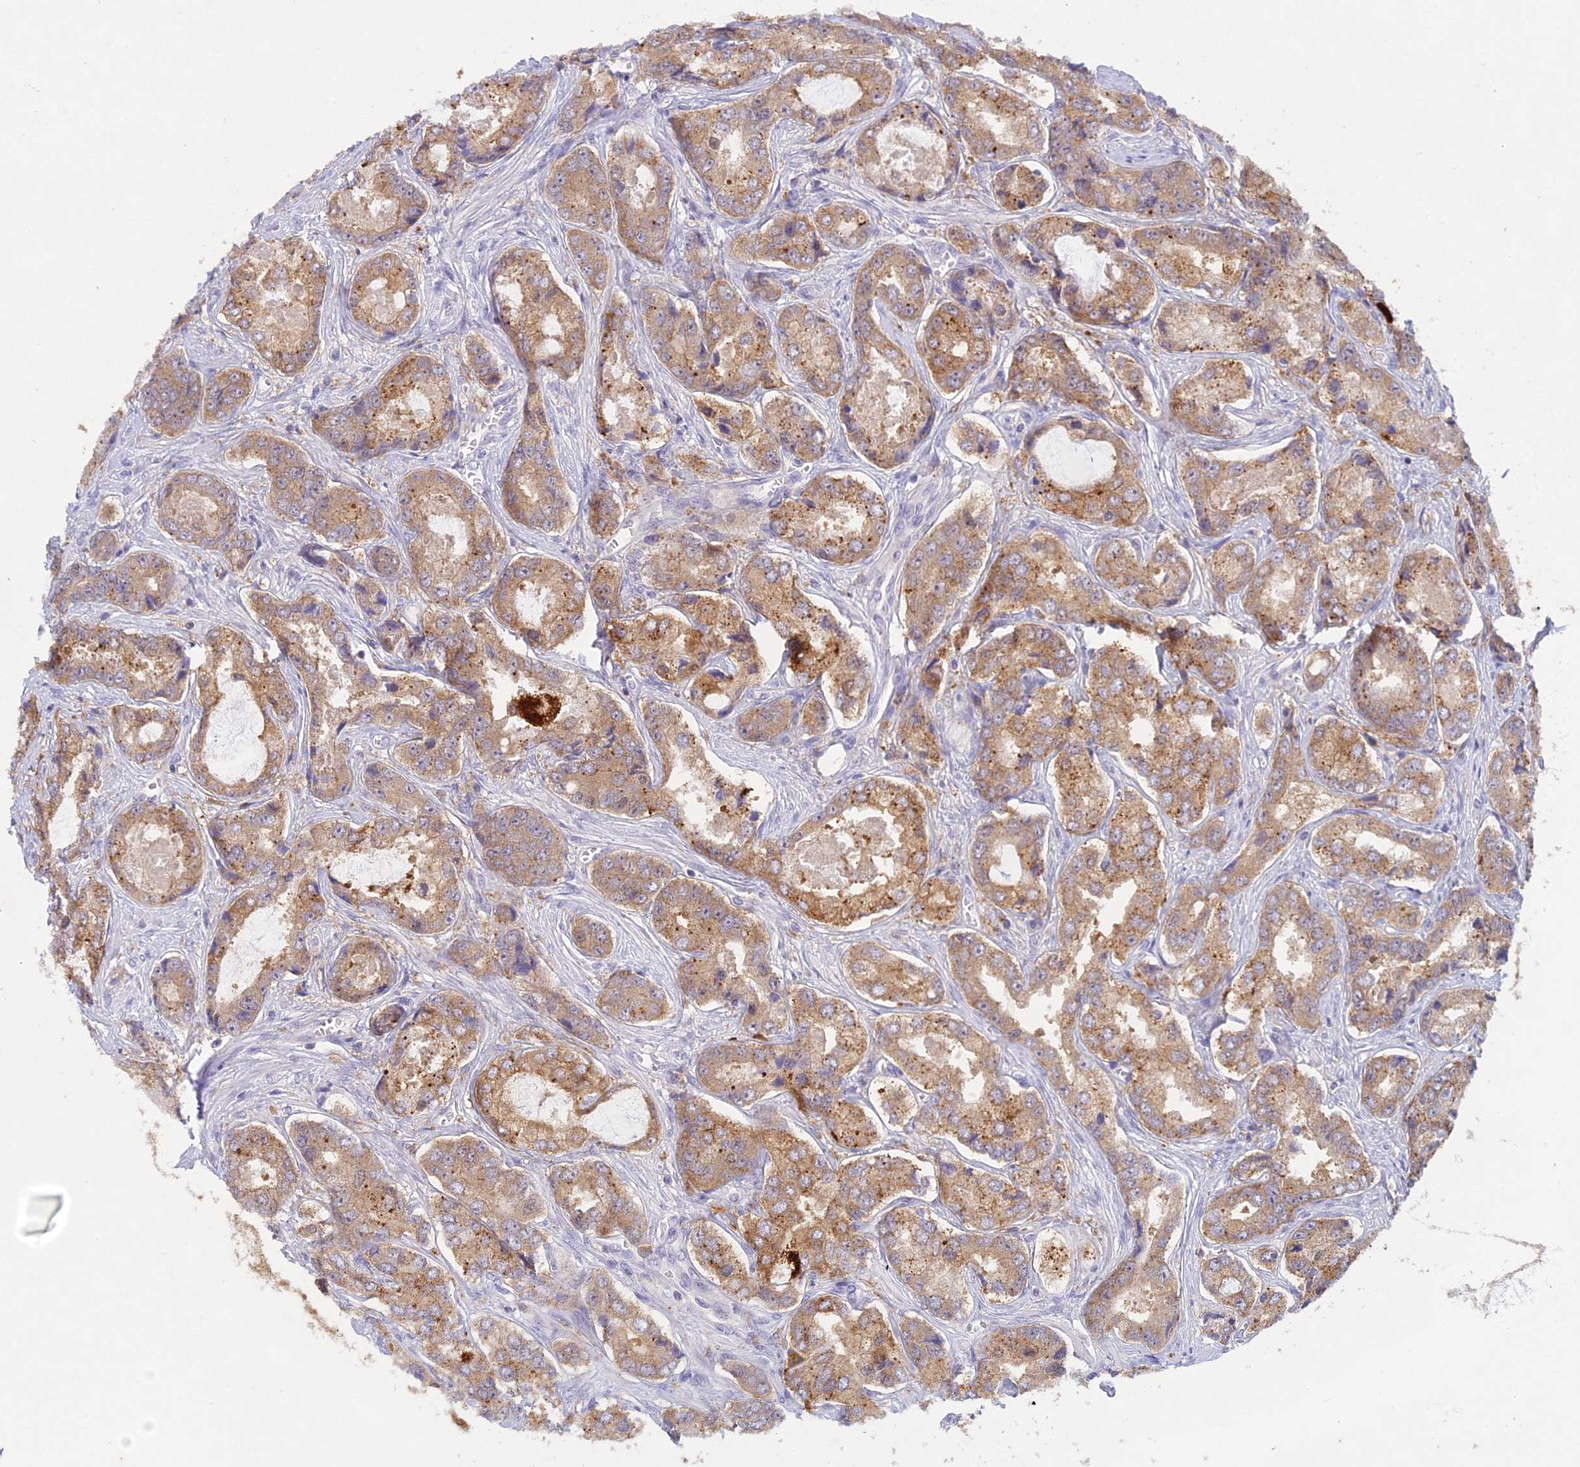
{"staining": {"intensity": "moderate", "quantity": ">75%", "location": "cytoplasmic/membranous"}, "tissue": "prostate cancer", "cell_type": "Tumor cells", "image_type": "cancer", "snomed": [{"axis": "morphology", "description": "Adenocarcinoma, Low grade"}, {"axis": "topography", "description": "Prostate"}], "caption": "Human low-grade adenocarcinoma (prostate) stained with a protein marker reveals moderate staining in tumor cells.", "gene": "UBE2G1", "patient": {"sex": "male", "age": 68}}